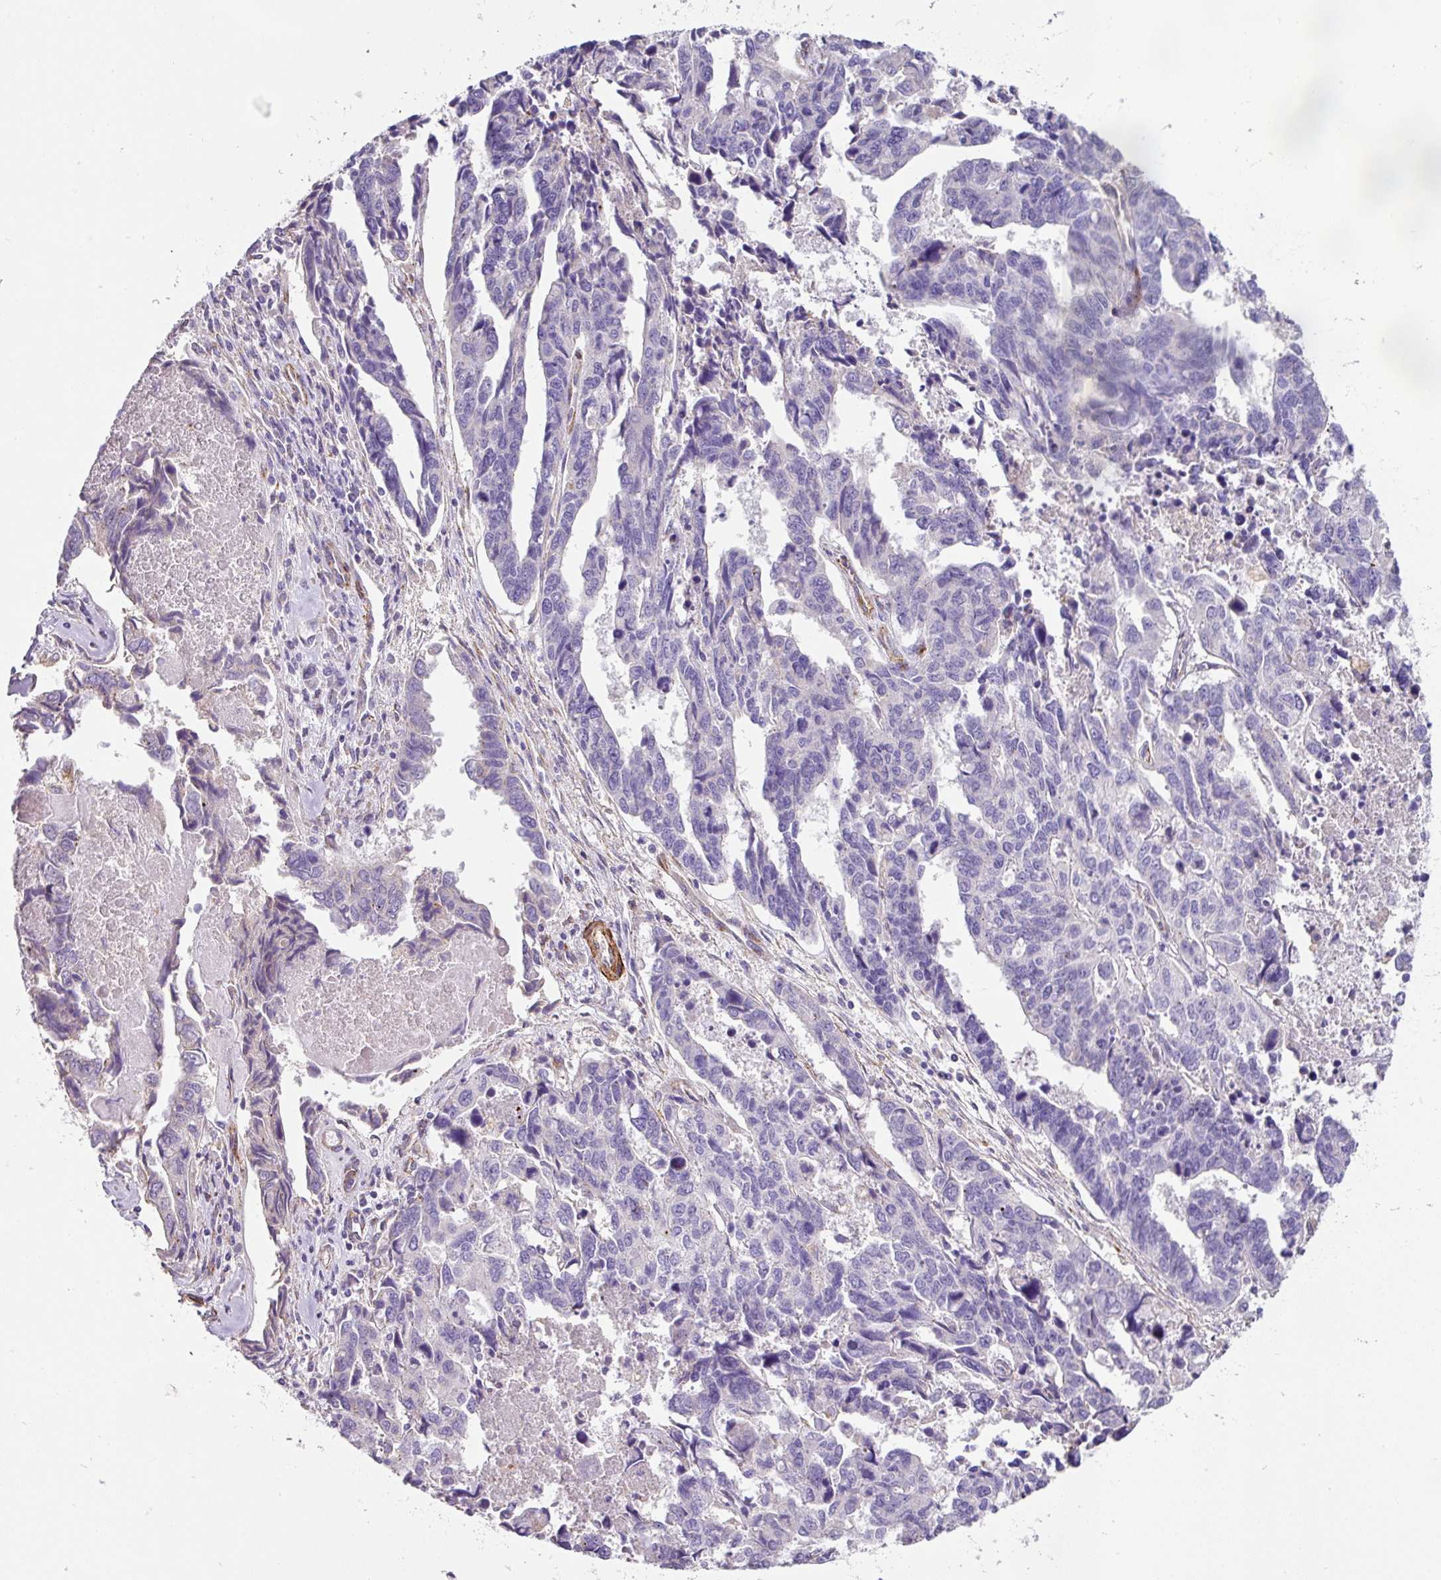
{"staining": {"intensity": "negative", "quantity": "none", "location": "none"}, "tissue": "endometrial cancer", "cell_type": "Tumor cells", "image_type": "cancer", "snomed": [{"axis": "morphology", "description": "Adenocarcinoma, NOS"}, {"axis": "topography", "description": "Endometrium"}], "caption": "An immunohistochemistry image of endometrial adenocarcinoma is shown. There is no staining in tumor cells of endometrial adenocarcinoma.", "gene": "SLC25A17", "patient": {"sex": "female", "age": 73}}